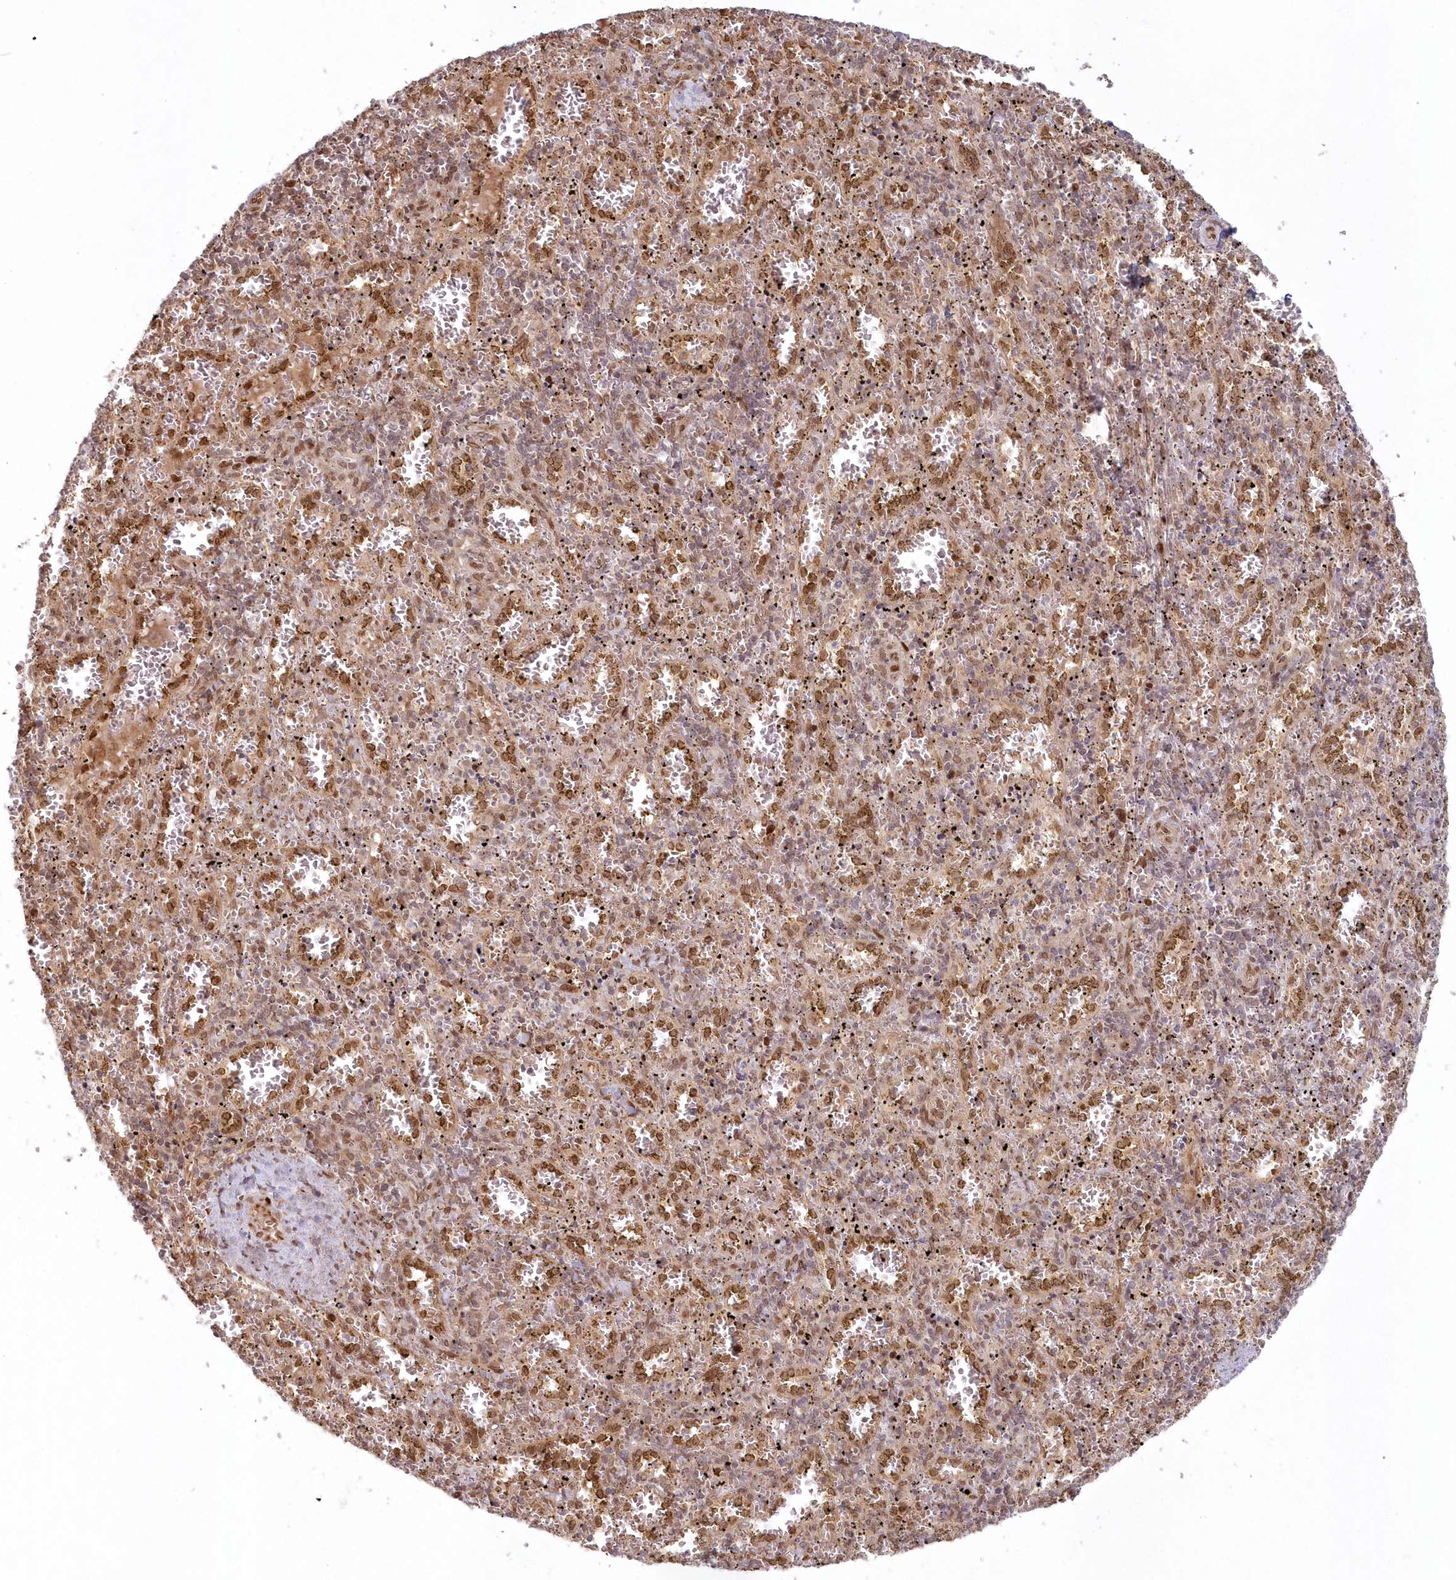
{"staining": {"intensity": "moderate", "quantity": "<25%", "location": "nuclear"}, "tissue": "spleen", "cell_type": "Cells in red pulp", "image_type": "normal", "snomed": [{"axis": "morphology", "description": "Normal tissue, NOS"}, {"axis": "topography", "description": "Spleen"}], "caption": "Immunohistochemistry photomicrograph of unremarkable spleen: human spleen stained using immunohistochemistry (IHC) exhibits low levels of moderate protein expression localized specifically in the nuclear of cells in red pulp, appearing as a nuclear brown color.", "gene": "TOGARAM2", "patient": {"sex": "male", "age": 11}}